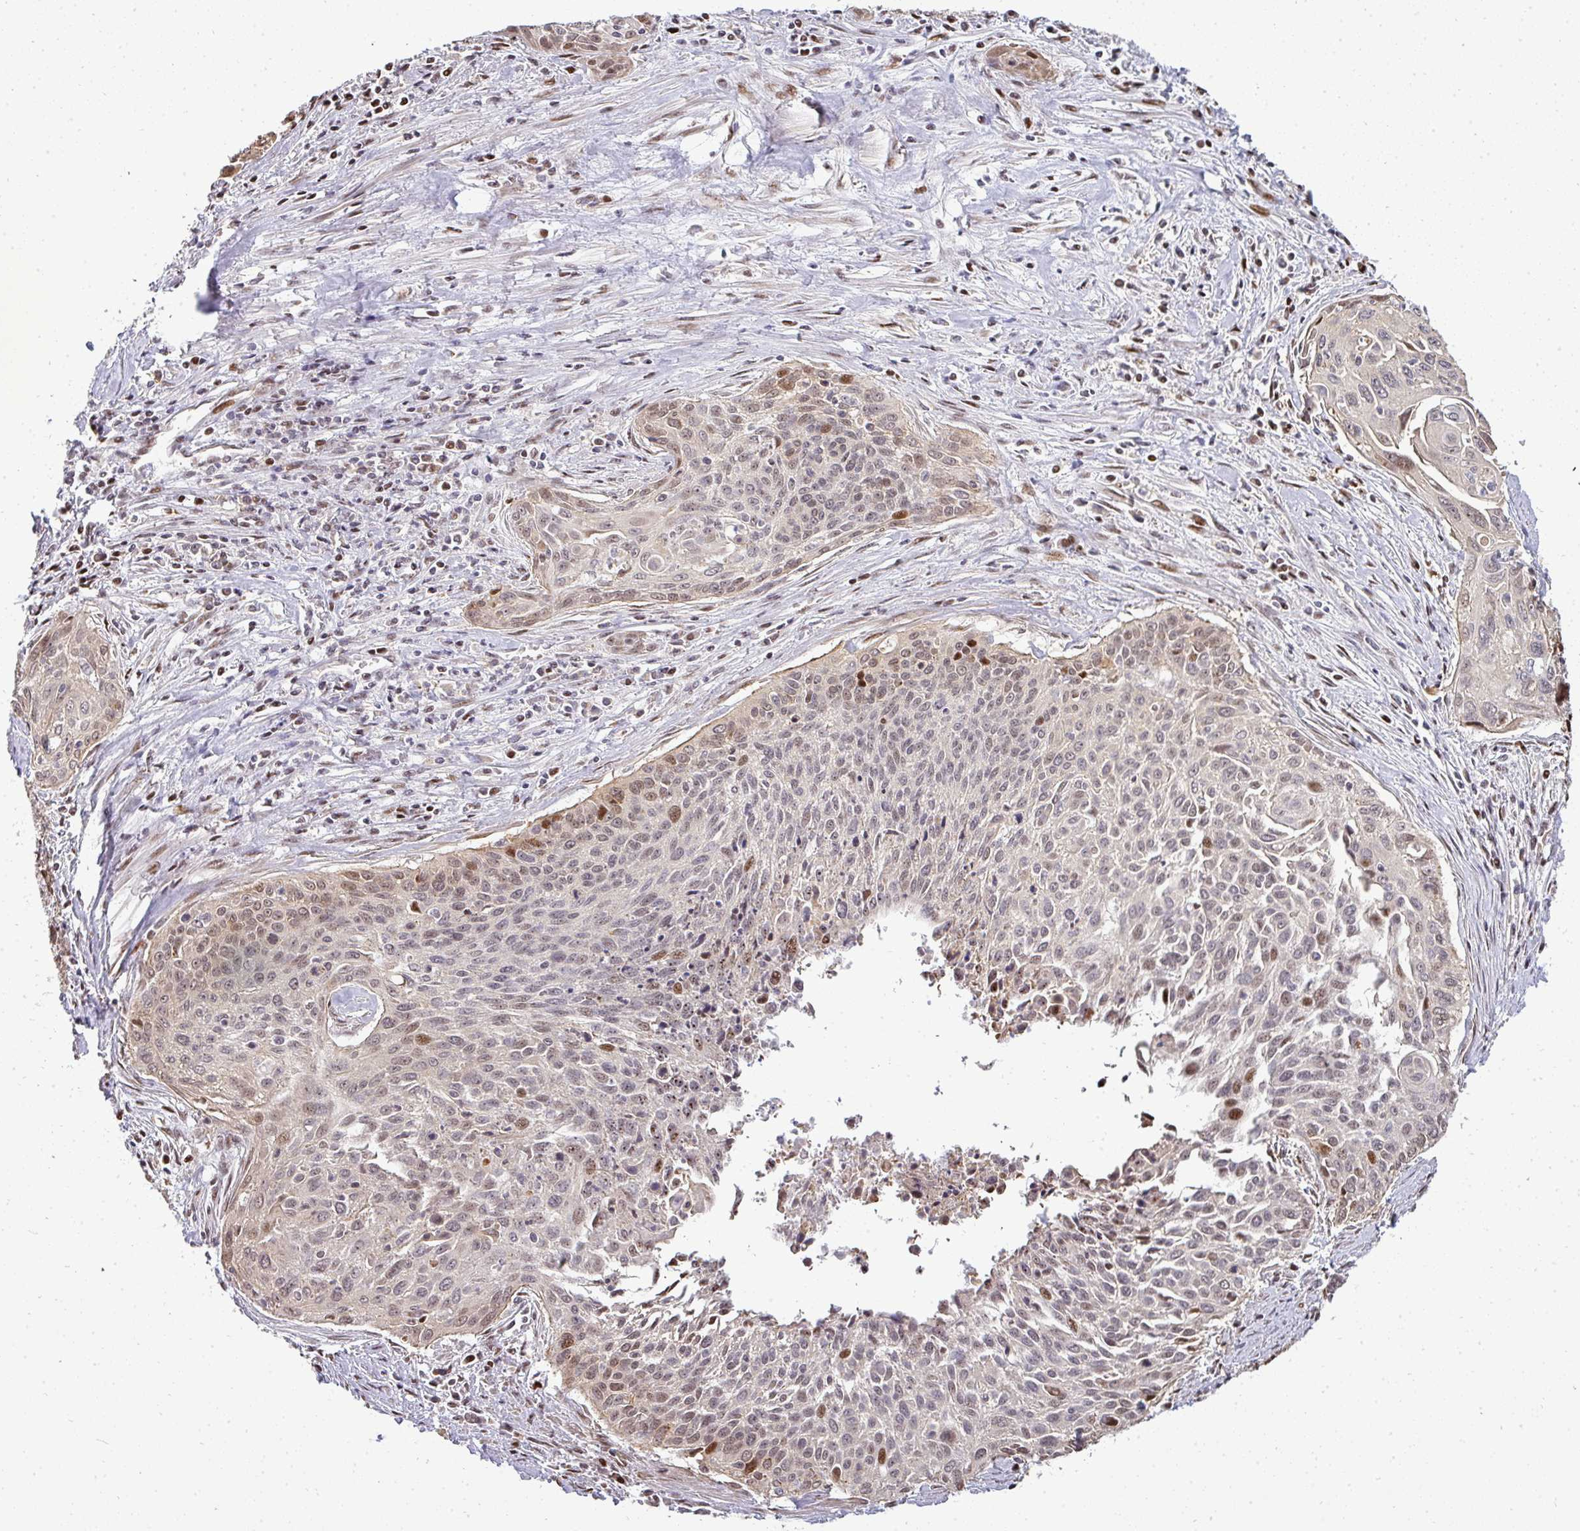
{"staining": {"intensity": "moderate", "quantity": "<25%", "location": "nuclear"}, "tissue": "cervical cancer", "cell_type": "Tumor cells", "image_type": "cancer", "snomed": [{"axis": "morphology", "description": "Squamous cell carcinoma, NOS"}, {"axis": "topography", "description": "Cervix"}], "caption": "Tumor cells show moderate nuclear expression in about <25% of cells in cervical cancer. Nuclei are stained in blue.", "gene": "PATZ1", "patient": {"sex": "female", "age": 55}}